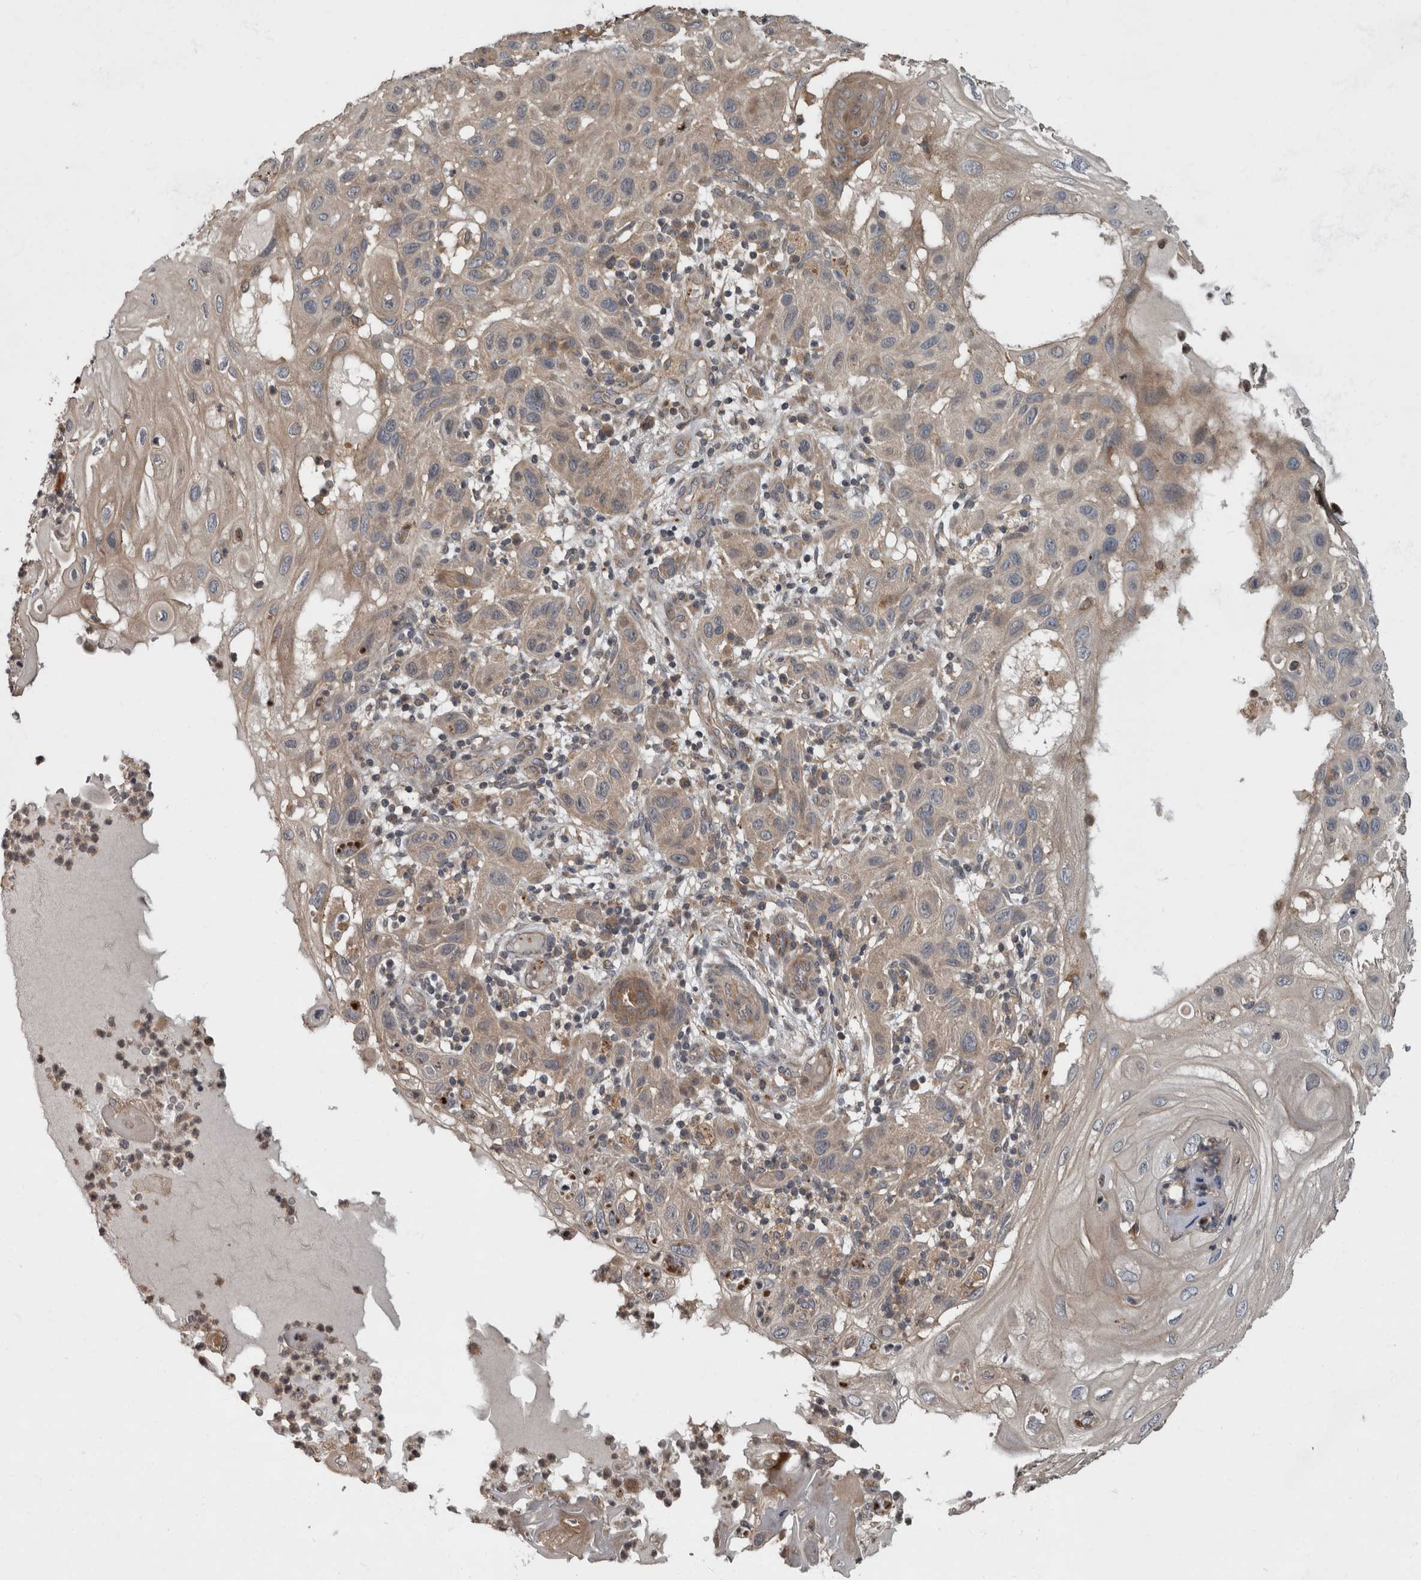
{"staining": {"intensity": "weak", "quantity": ">75%", "location": "cytoplasmic/membranous"}, "tissue": "skin cancer", "cell_type": "Tumor cells", "image_type": "cancer", "snomed": [{"axis": "morphology", "description": "Normal tissue, NOS"}, {"axis": "morphology", "description": "Squamous cell carcinoma, NOS"}, {"axis": "topography", "description": "Skin"}], "caption": "This is an image of IHC staining of skin cancer (squamous cell carcinoma), which shows weak positivity in the cytoplasmic/membranous of tumor cells.", "gene": "VEGFD", "patient": {"sex": "female", "age": 96}}